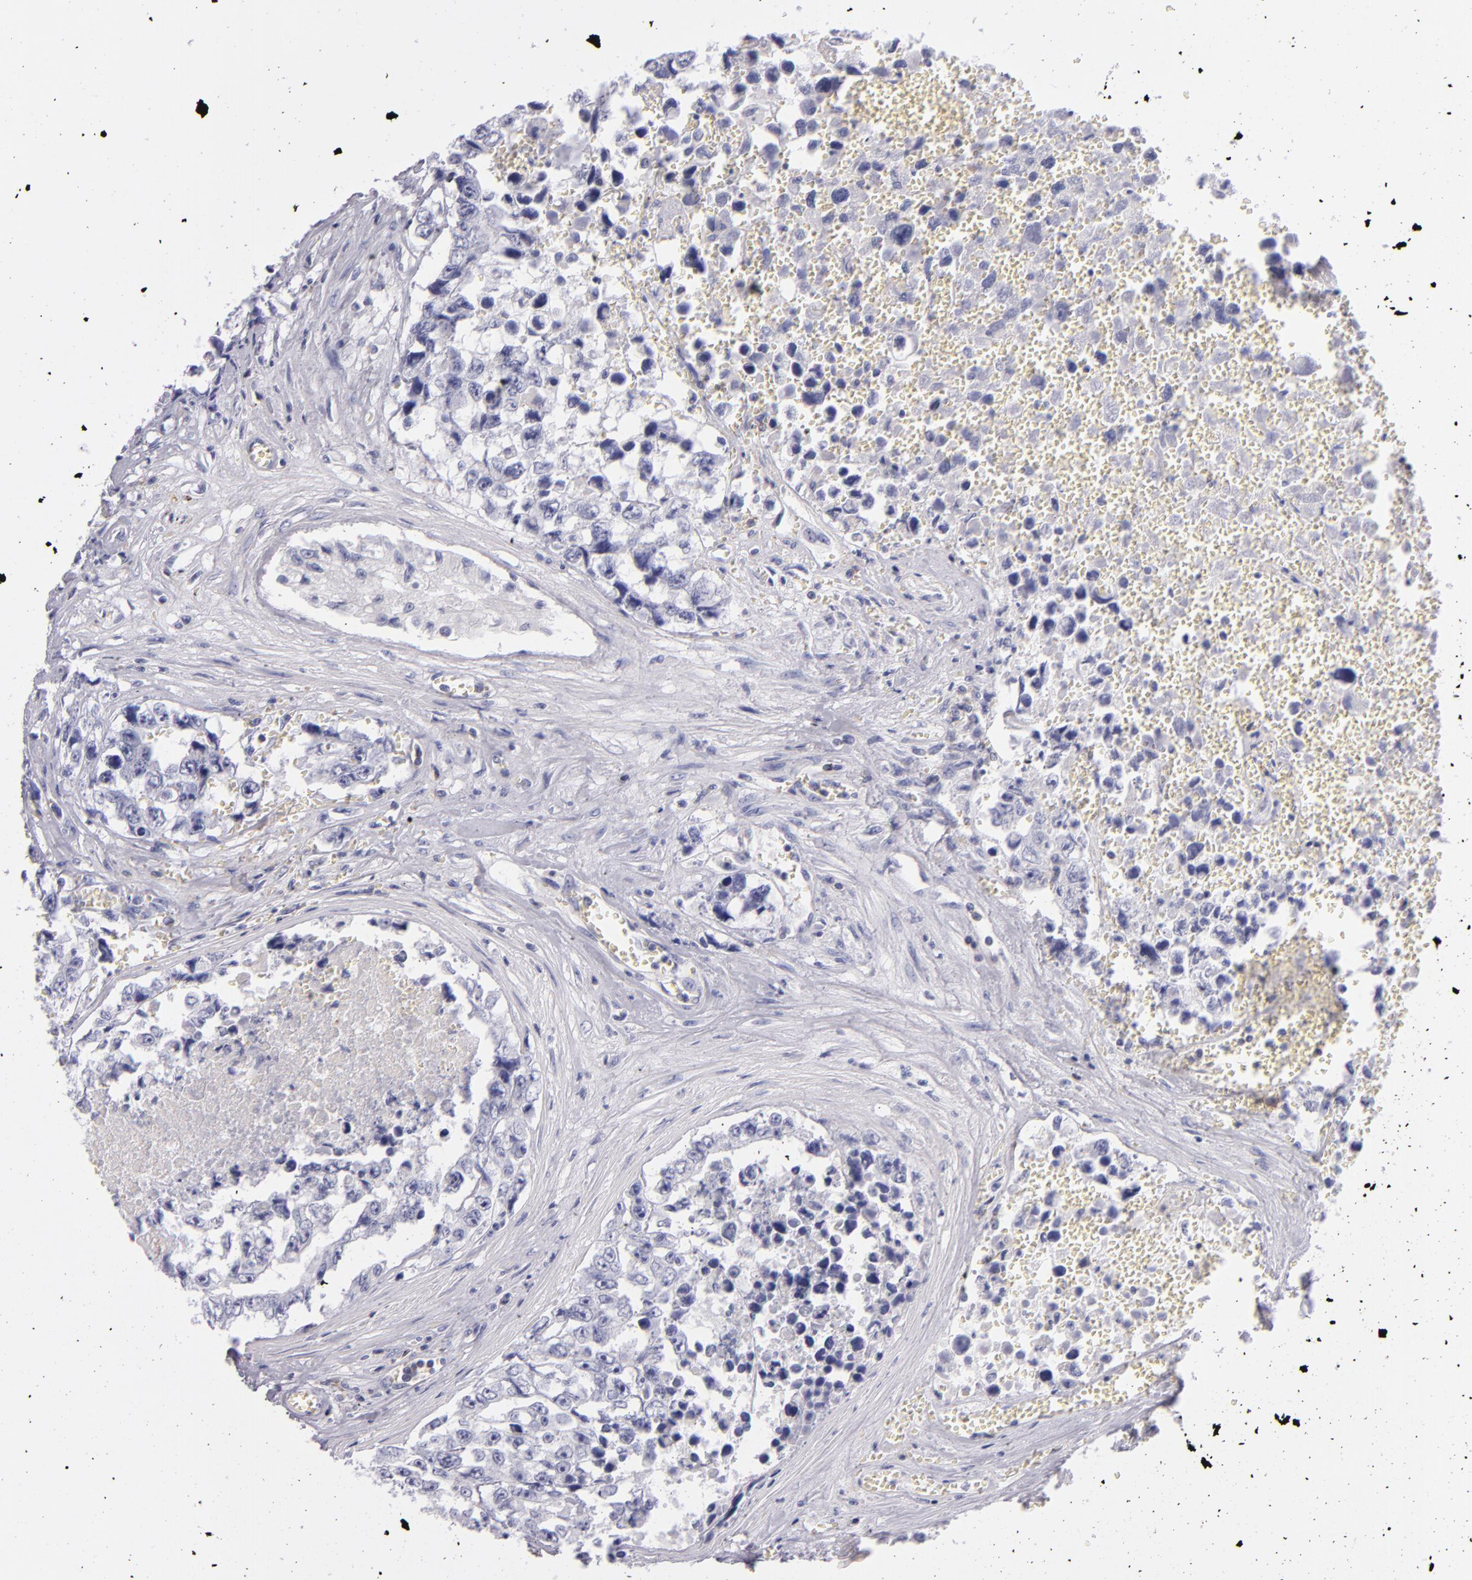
{"staining": {"intensity": "negative", "quantity": "none", "location": "none"}, "tissue": "testis cancer", "cell_type": "Tumor cells", "image_type": "cancer", "snomed": [{"axis": "morphology", "description": "Carcinoma, Embryonal, NOS"}, {"axis": "topography", "description": "Testis"}], "caption": "Immunohistochemical staining of human testis embryonal carcinoma shows no significant staining in tumor cells.", "gene": "CD48", "patient": {"sex": "male", "age": 31}}